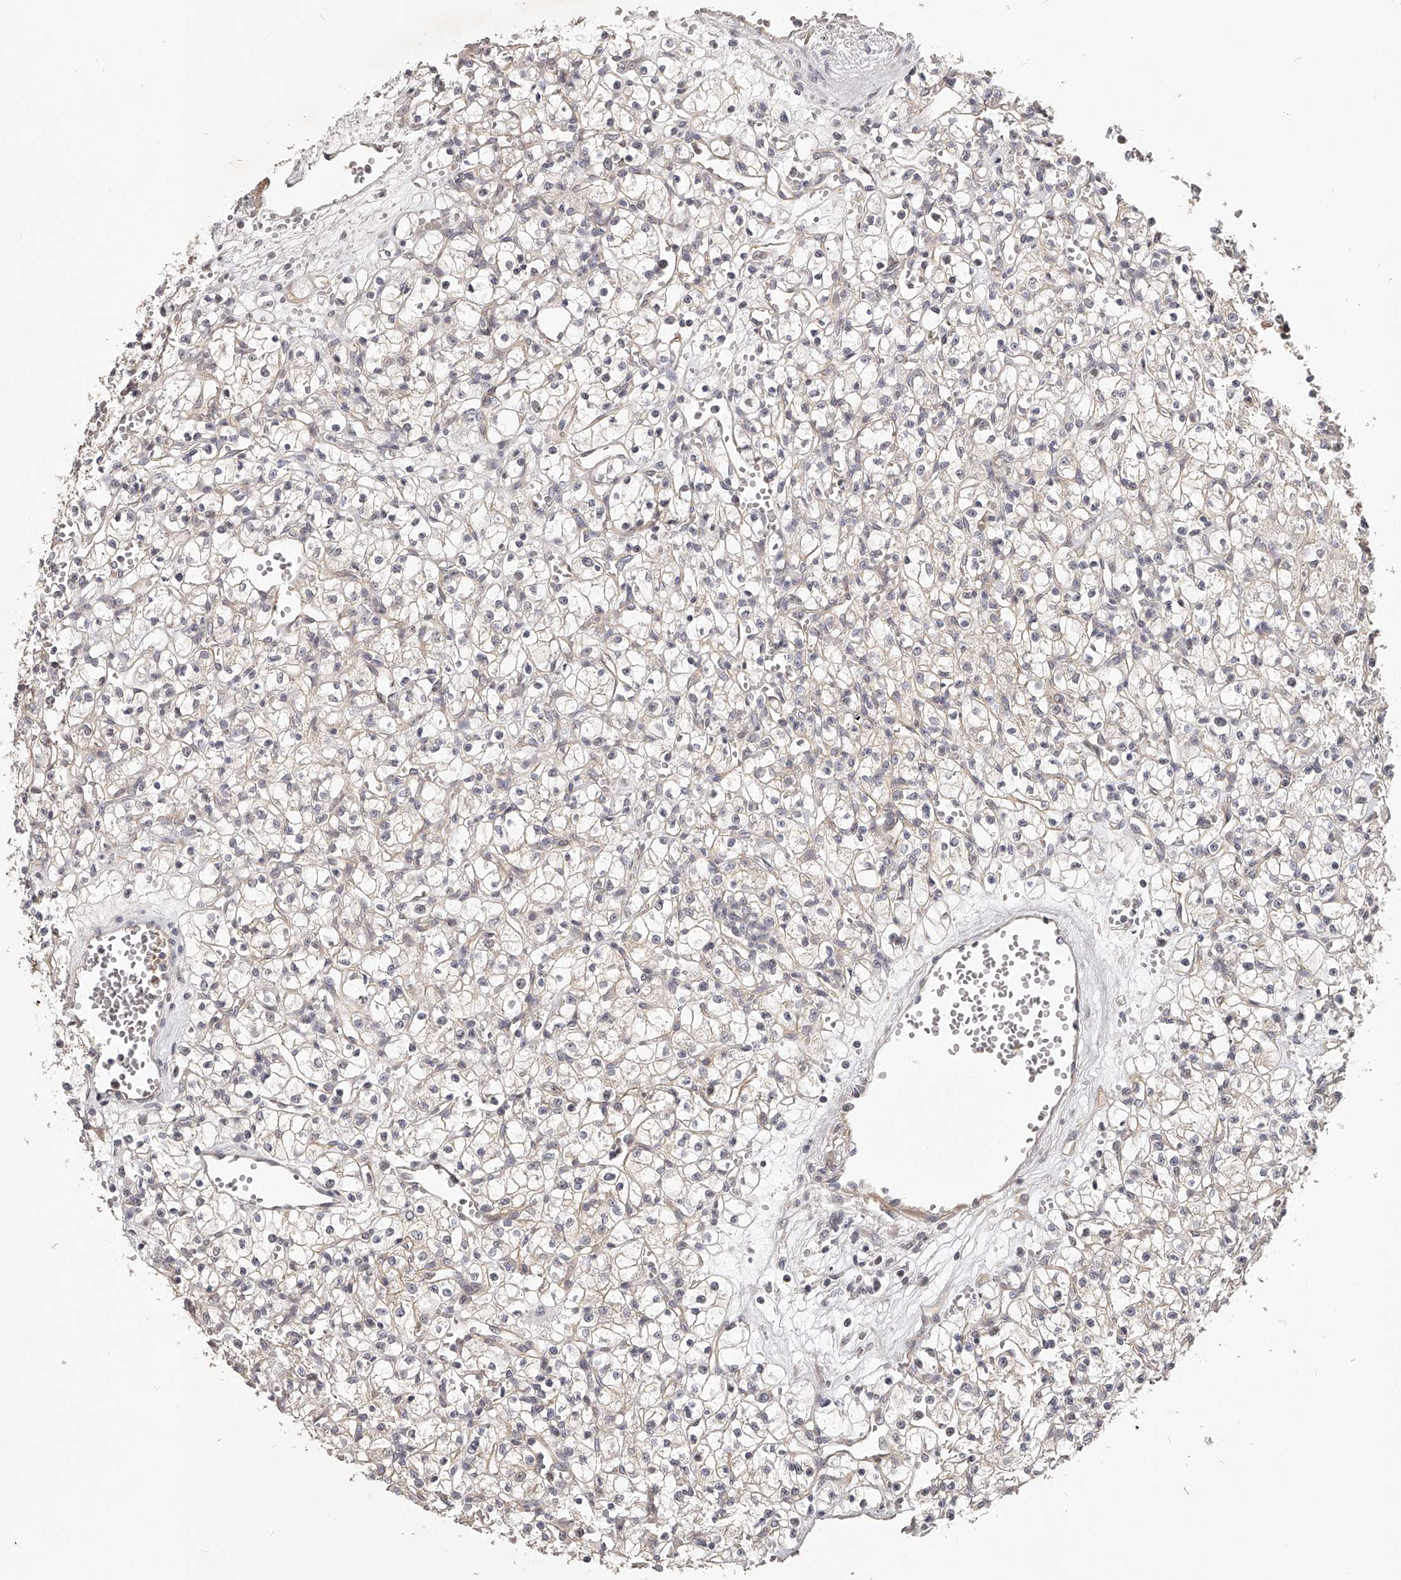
{"staining": {"intensity": "negative", "quantity": "none", "location": "none"}, "tissue": "renal cancer", "cell_type": "Tumor cells", "image_type": "cancer", "snomed": [{"axis": "morphology", "description": "Adenocarcinoma, NOS"}, {"axis": "topography", "description": "Kidney"}], "caption": "A high-resolution image shows IHC staining of adenocarcinoma (renal), which demonstrates no significant expression in tumor cells.", "gene": "ZNF582", "patient": {"sex": "female", "age": 59}}